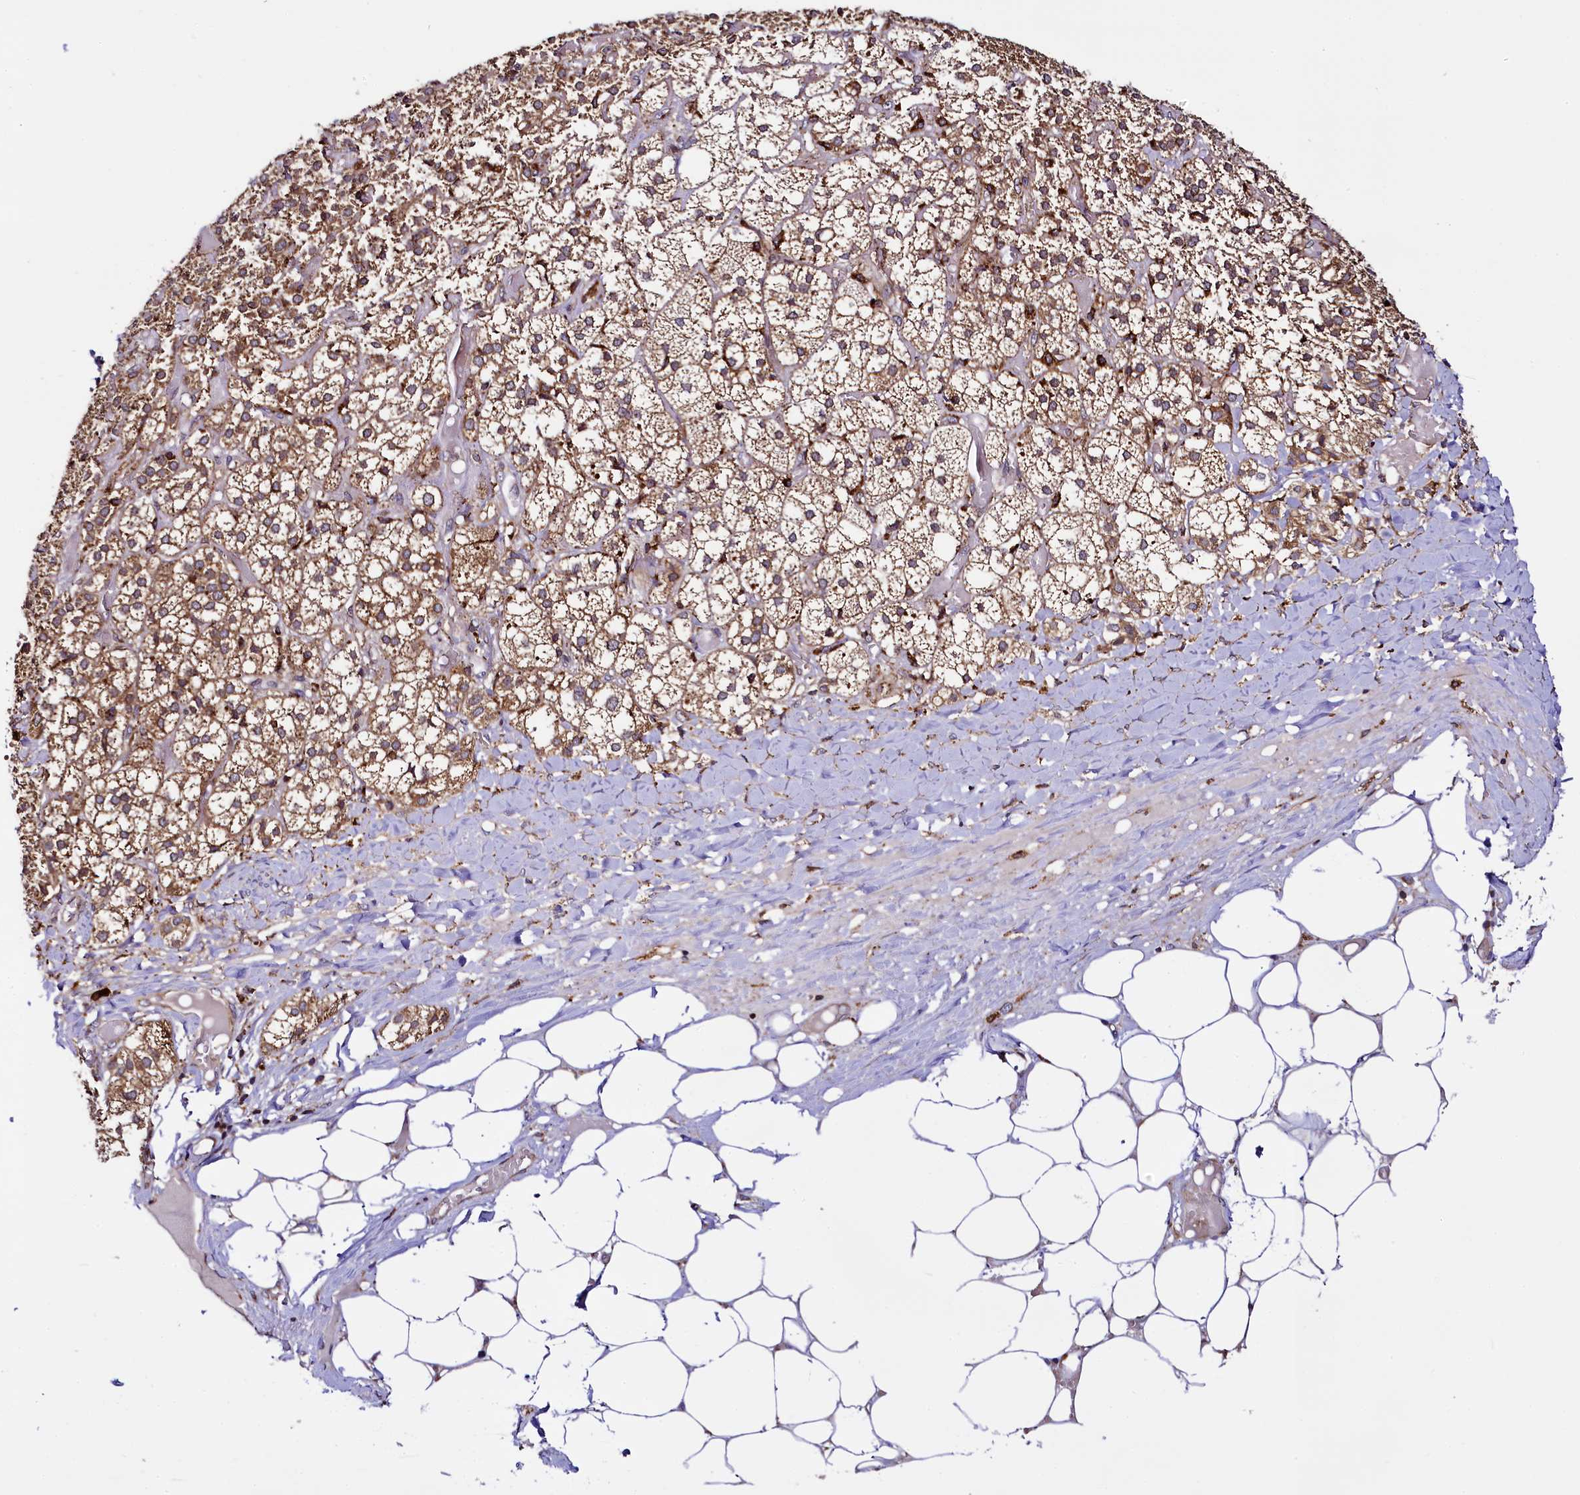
{"staining": {"intensity": "moderate", "quantity": ">75%", "location": "cytoplasmic/membranous"}, "tissue": "adrenal gland", "cell_type": "Glandular cells", "image_type": "normal", "snomed": [{"axis": "morphology", "description": "Normal tissue, NOS"}, {"axis": "topography", "description": "Adrenal gland"}], "caption": "DAB (3,3'-diaminobenzidine) immunohistochemical staining of benign adrenal gland displays moderate cytoplasmic/membranous protein positivity in approximately >75% of glandular cells. The protein of interest is stained brown, and the nuclei are stained in blue (DAB IHC with brightfield microscopy, high magnification).", "gene": "UFM1", "patient": {"sex": "female", "age": 61}}